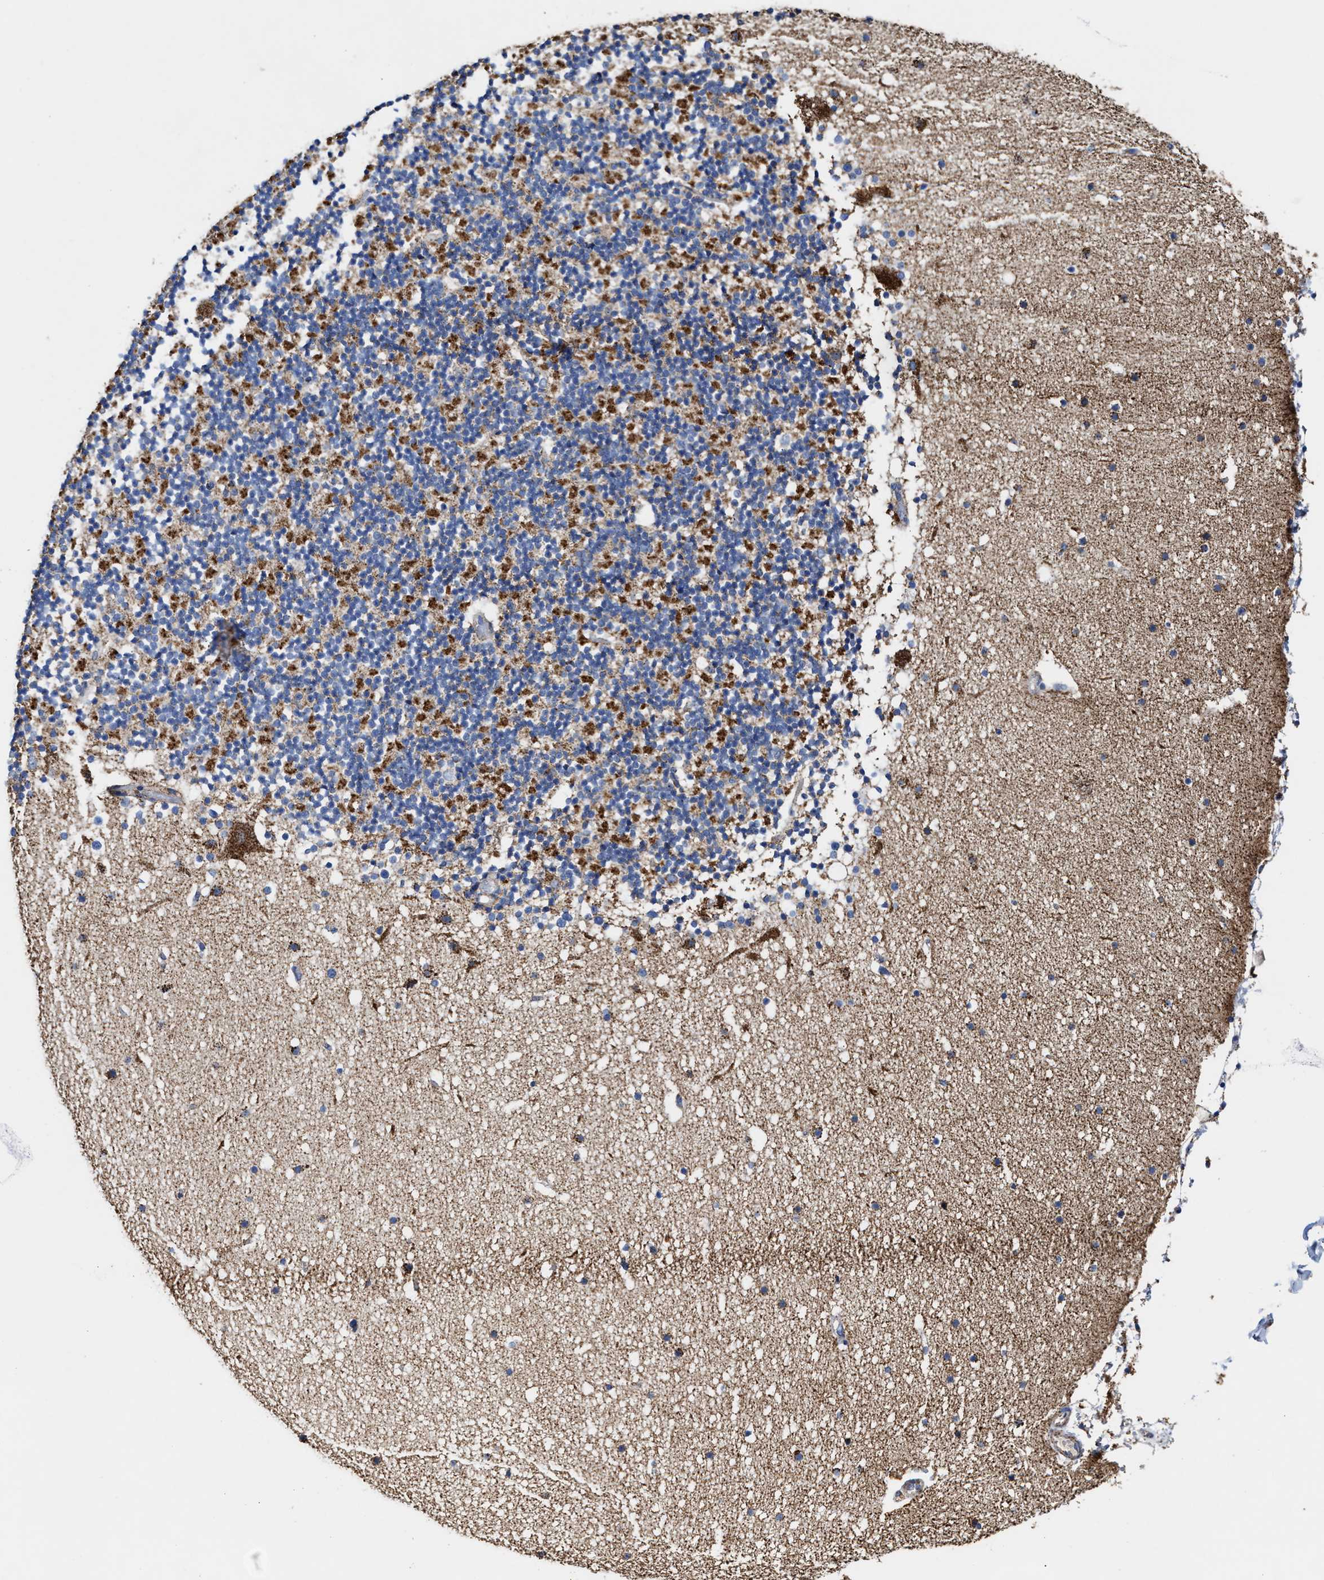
{"staining": {"intensity": "weak", "quantity": "<25%", "location": "cytoplasmic/membranous"}, "tissue": "cerebellum", "cell_type": "Cells in granular layer", "image_type": "normal", "snomed": [{"axis": "morphology", "description": "Normal tissue, NOS"}, {"axis": "topography", "description": "Cerebellum"}], "caption": "Photomicrograph shows no protein expression in cells in granular layer of unremarkable cerebellum.", "gene": "MECR", "patient": {"sex": "male", "age": 57}}